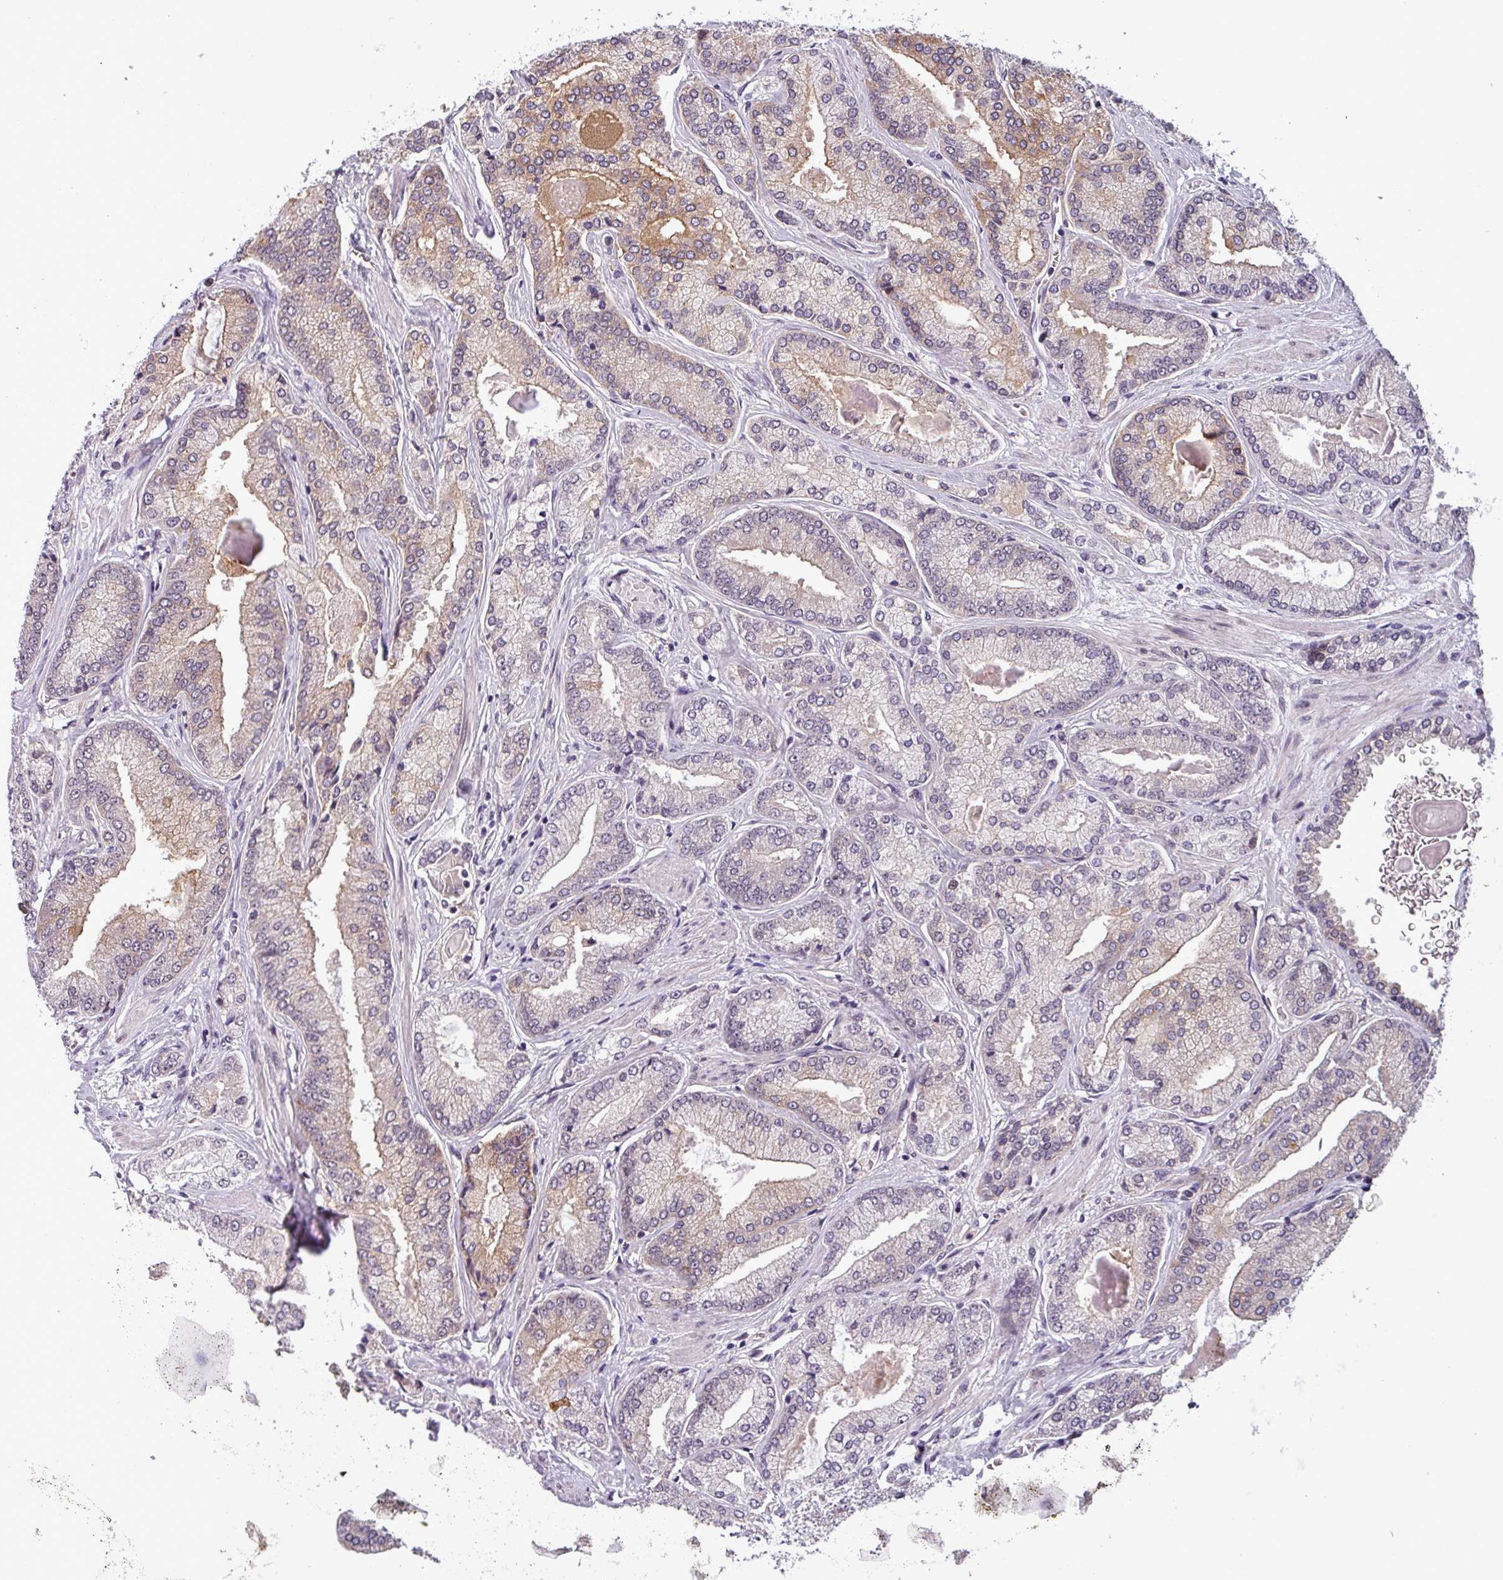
{"staining": {"intensity": "weak", "quantity": "<25%", "location": "cytoplasmic/membranous"}, "tissue": "prostate cancer", "cell_type": "Tumor cells", "image_type": "cancer", "snomed": [{"axis": "morphology", "description": "Adenocarcinoma, High grade"}, {"axis": "topography", "description": "Prostate"}], "caption": "High magnification brightfield microscopy of prostate cancer (high-grade adenocarcinoma) stained with DAB (brown) and counterstained with hematoxylin (blue): tumor cells show no significant positivity.", "gene": "NPFFR1", "patient": {"sex": "male", "age": 68}}